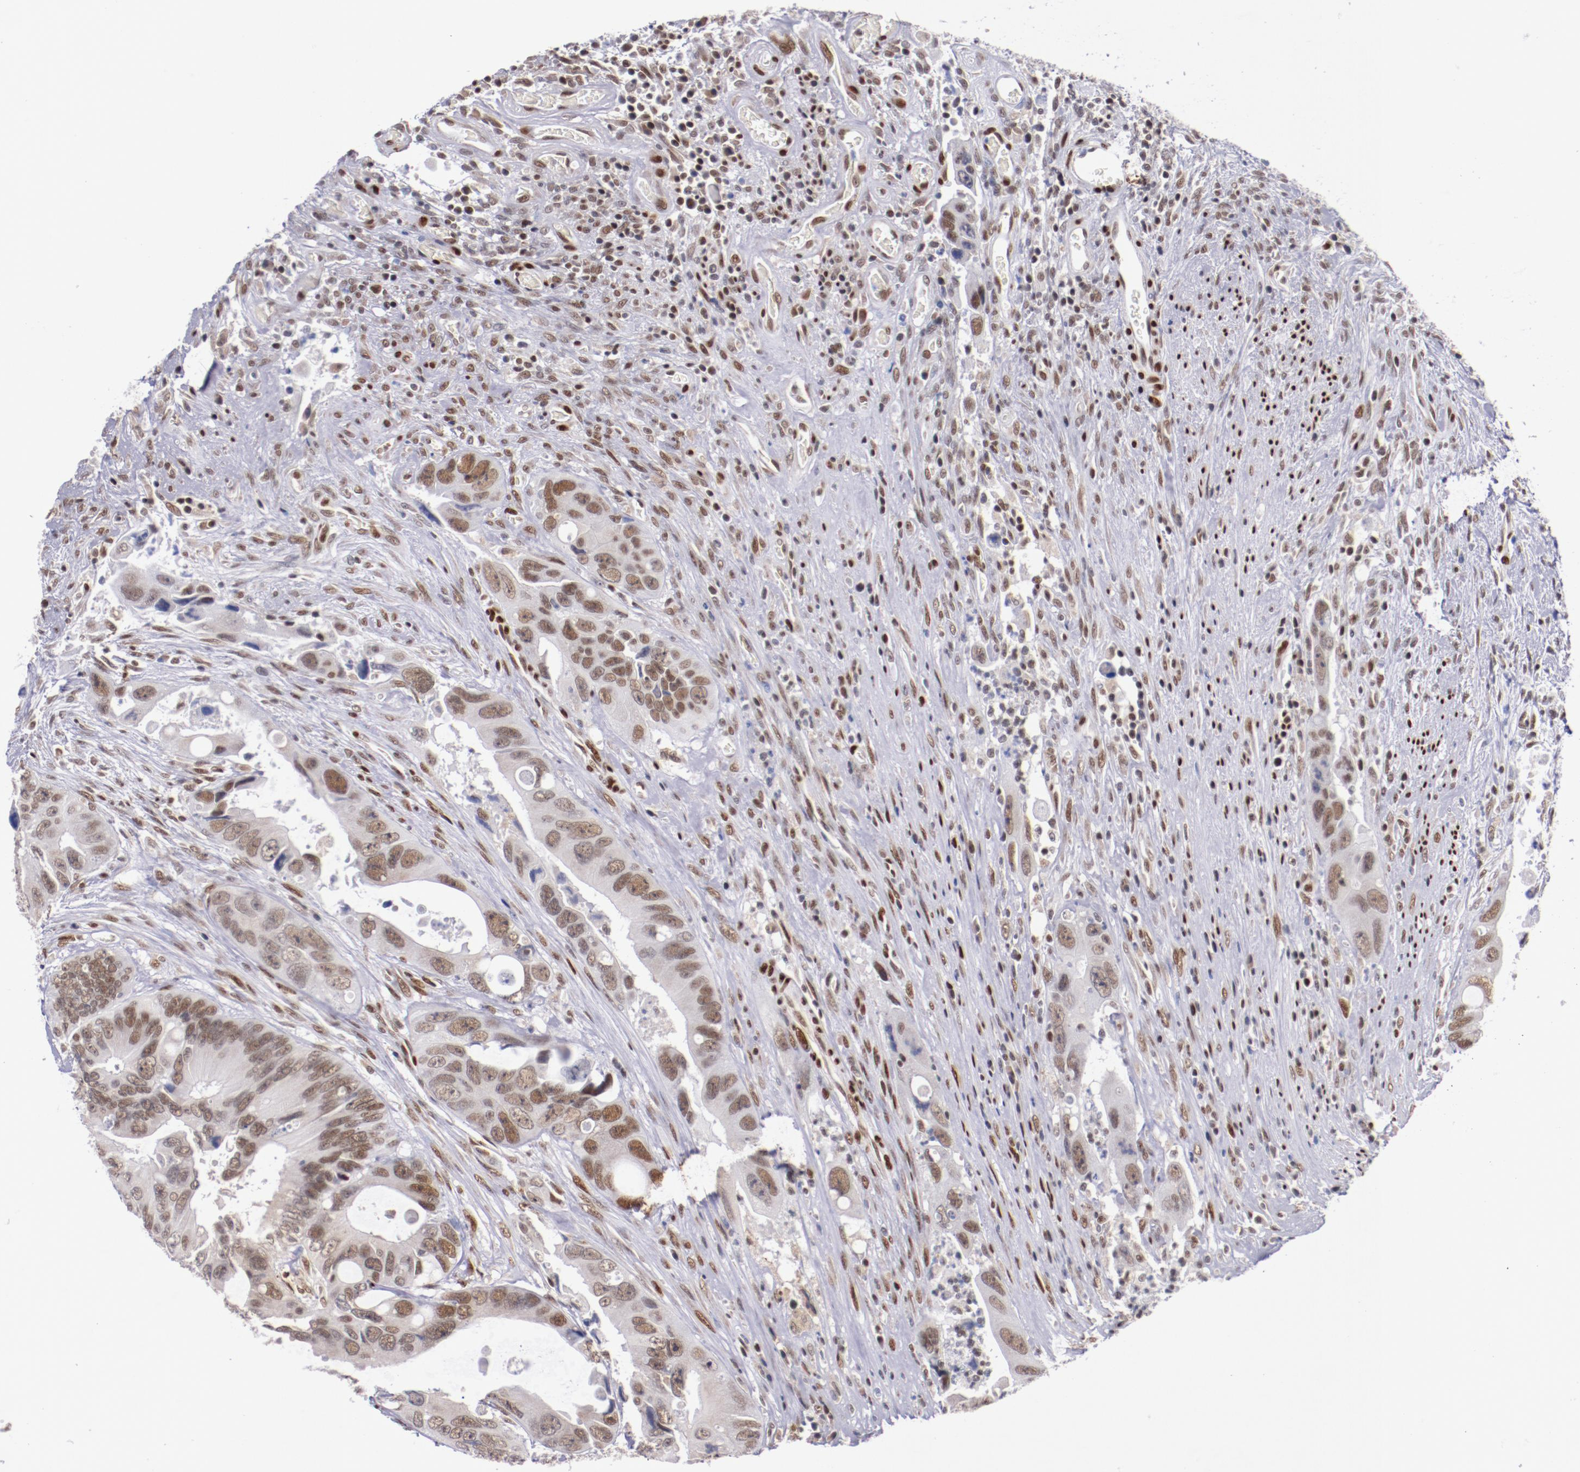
{"staining": {"intensity": "weak", "quantity": ">75%", "location": "nuclear"}, "tissue": "colorectal cancer", "cell_type": "Tumor cells", "image_type": "cancer", "snomed": [{"axis": "morphology", "description": "Adenocarcinoma, NOS"}, {"axis": "topography", "description": "Rectum"}], "caption": "Colorectal adenocarcinoma was stained to show a protein in brown. There is low levels of weak nuclear staining in approximately >75% of tumor cells. The staining is performed using DAB brown chromogen to label protein expression. The nuclei are counter-stained blue using hematoxylin.", "gene": "SRF", "patient": {"sex": "male", "age": 70}}